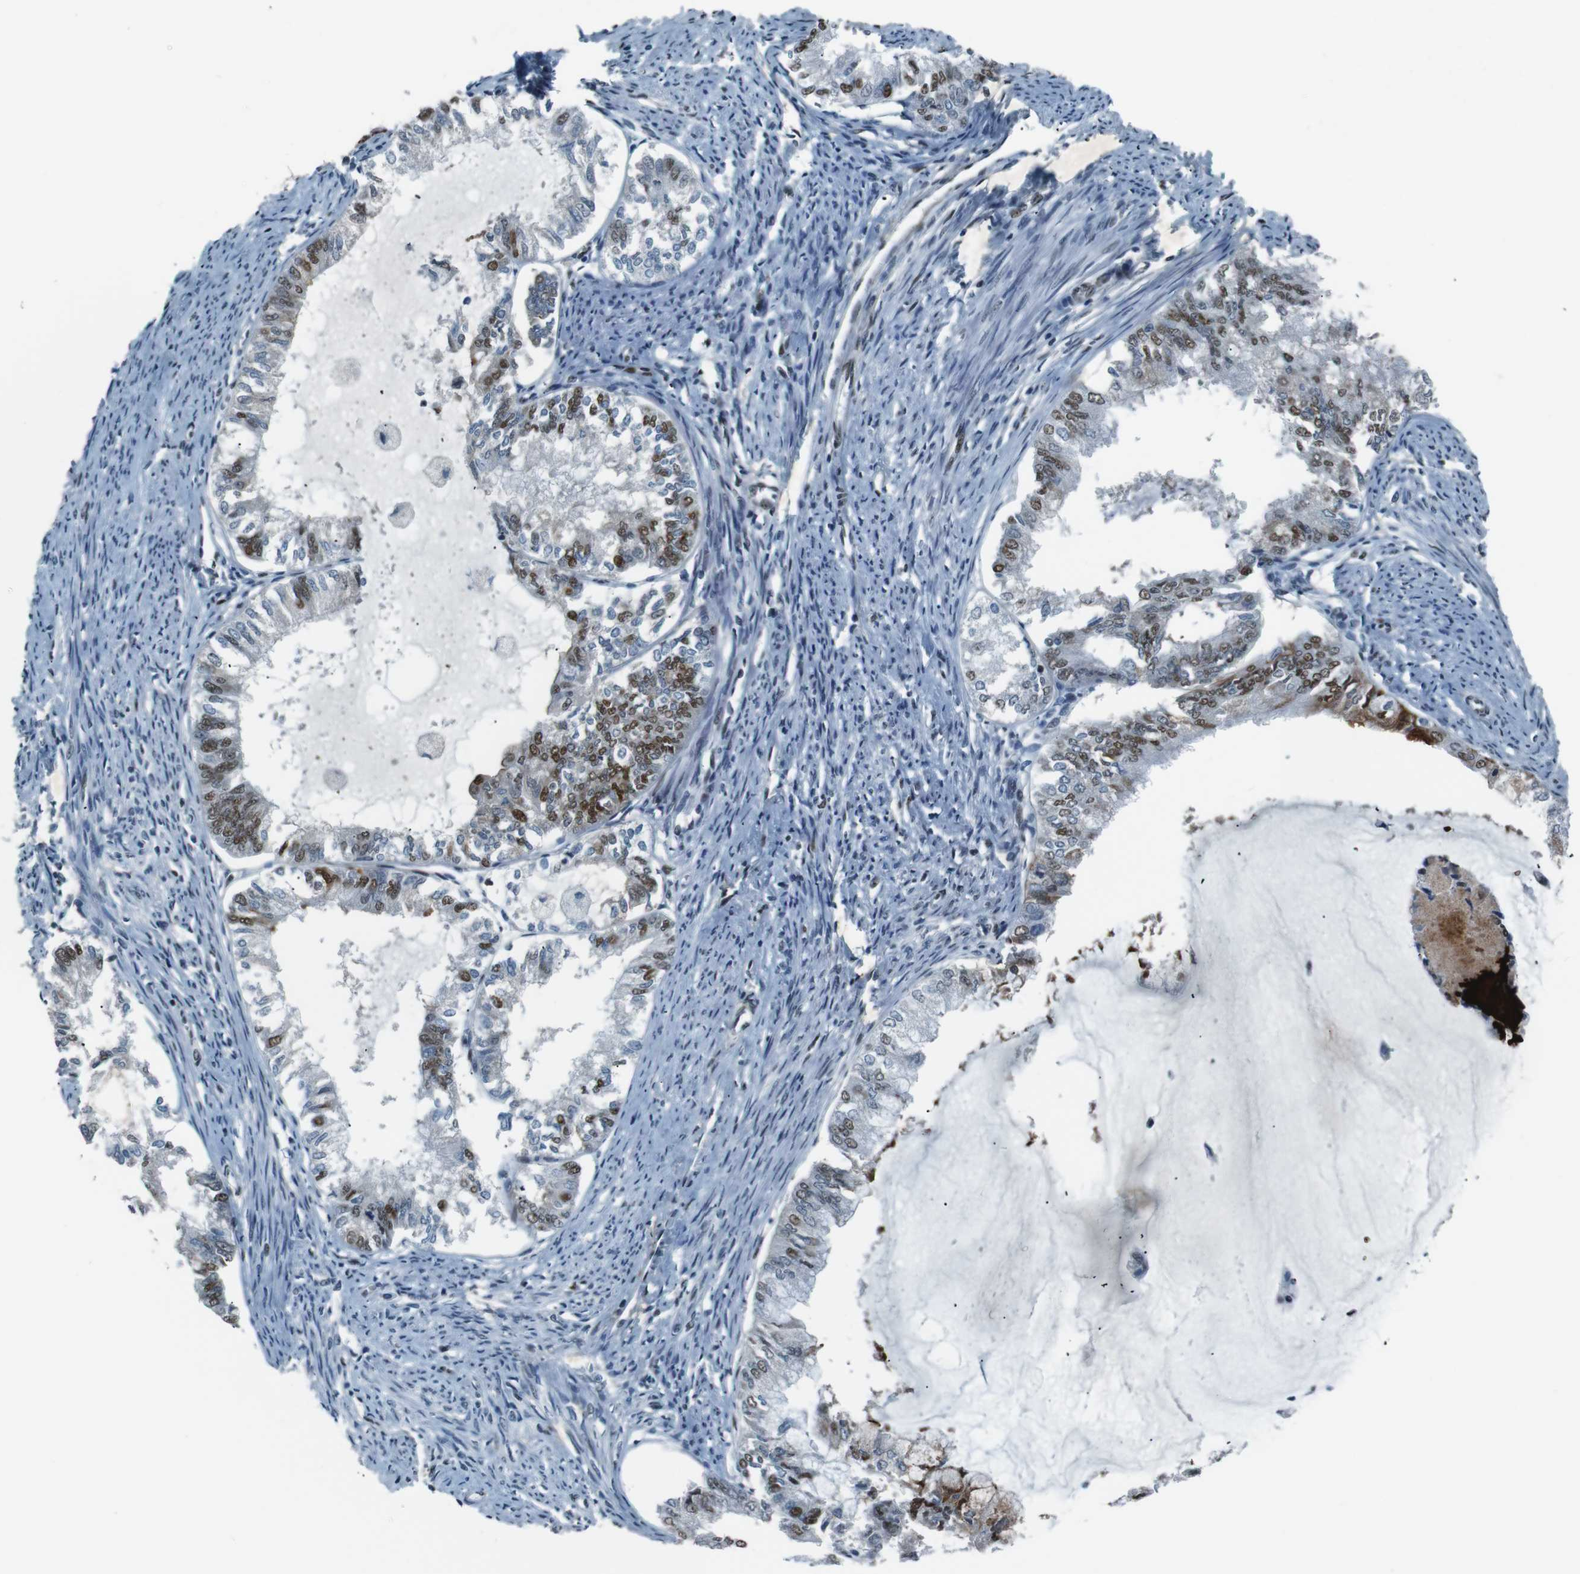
{"staining": {"intensity": "moderate", "quantity": "25%-75%", "location": "nuclear"}, "tissue": "endometrial cancer", "cell_type": "Tumor cells", "image_type": "cancer", "snomed": [{"axis": "morphology", "description": "Adenocarcinoma, NOS"}, {"axis": "topography", "description": "Endometrium"}], "caption": "The immunohistochemical stain labels moderate nuclear positivity in tumor cells of endometrial adenocarcinoma tissue. Using DAB (brown) and hematoxylin (blue) stains, captured at high magnification using brightfield microscopy.", "gene": "HEXIM1", "patient": {"sex": "female", "age": 86}}